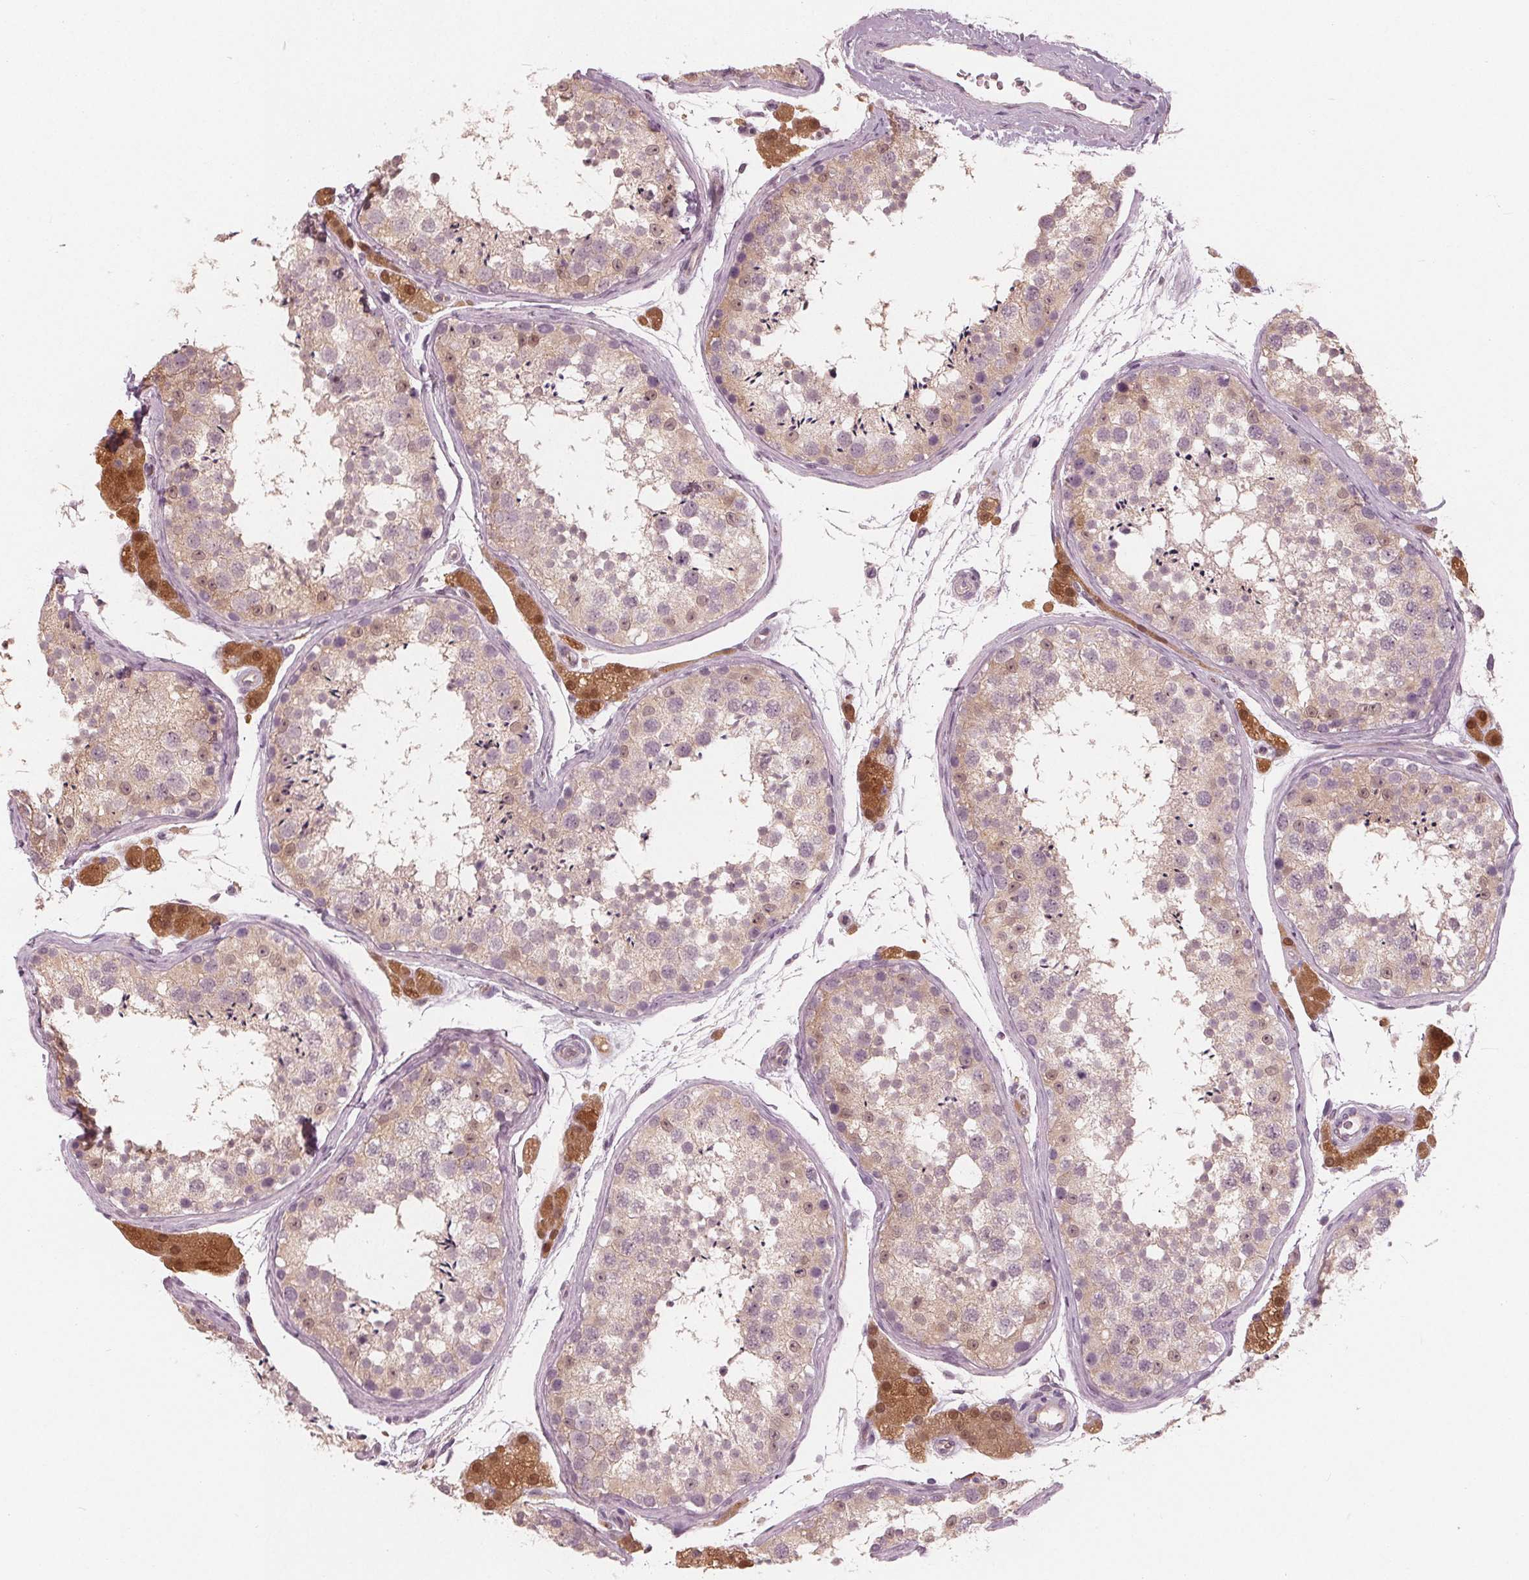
{"staining": {"intensity": "negative", "quantity": "none", "location": "none"}, "tissue": "testis", "cell_type": "Cells in seminiferous ducts", "image_type": "normal", "snomed": [{"axis": "morphology", "description": "Normal tissue, NOS"}, {"axis": "topography", "description": "Testis"}], "caption": "Immunohistochemical staining of benign testis displays no significant positivity in cells in seminiferous ducts.", "gene": "SAT2", "patient": {"sex": "male", "age": 41}}